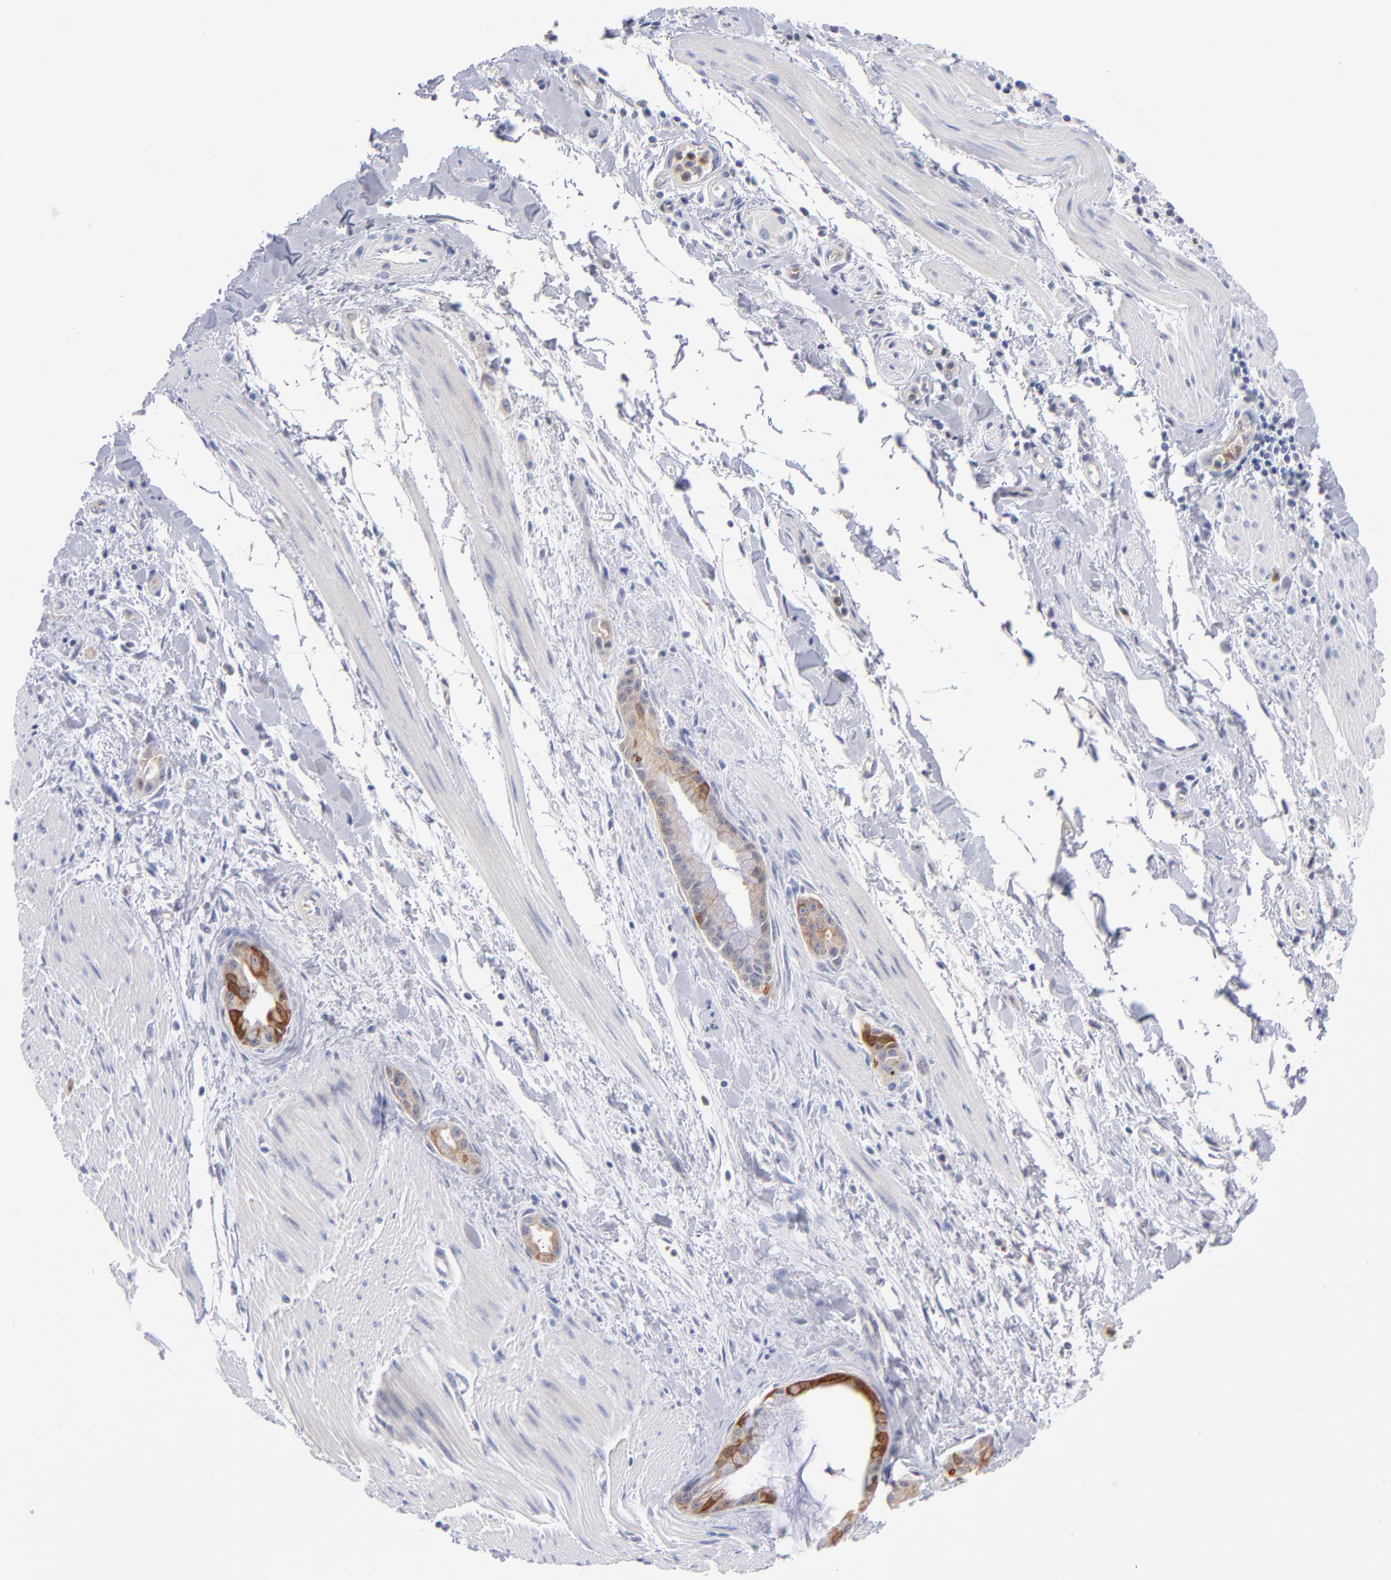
{"staining": {"intensity": "moderate", "quantity": "25%-75%", "location": "cytoplasmic/membranous"}, "tissue": "pancreatic cancer", "cell_type": "Tumor cells", "image_type": "cancer", "snomed": [{"axis": "morphology", "description": "Adenocarcinoma, NOS"}, {"axis": "topography", "description": "Pancreas"}], "caption": "Immunohistochemical staining of human adenocarcinoma (pancreatic) displays medium levels of moderate cytoplasmic/membranous positivity in approximately 25%-75% of tumor cells.", "gene": "BID", "patient": {"sex": "male", "age": 59}}